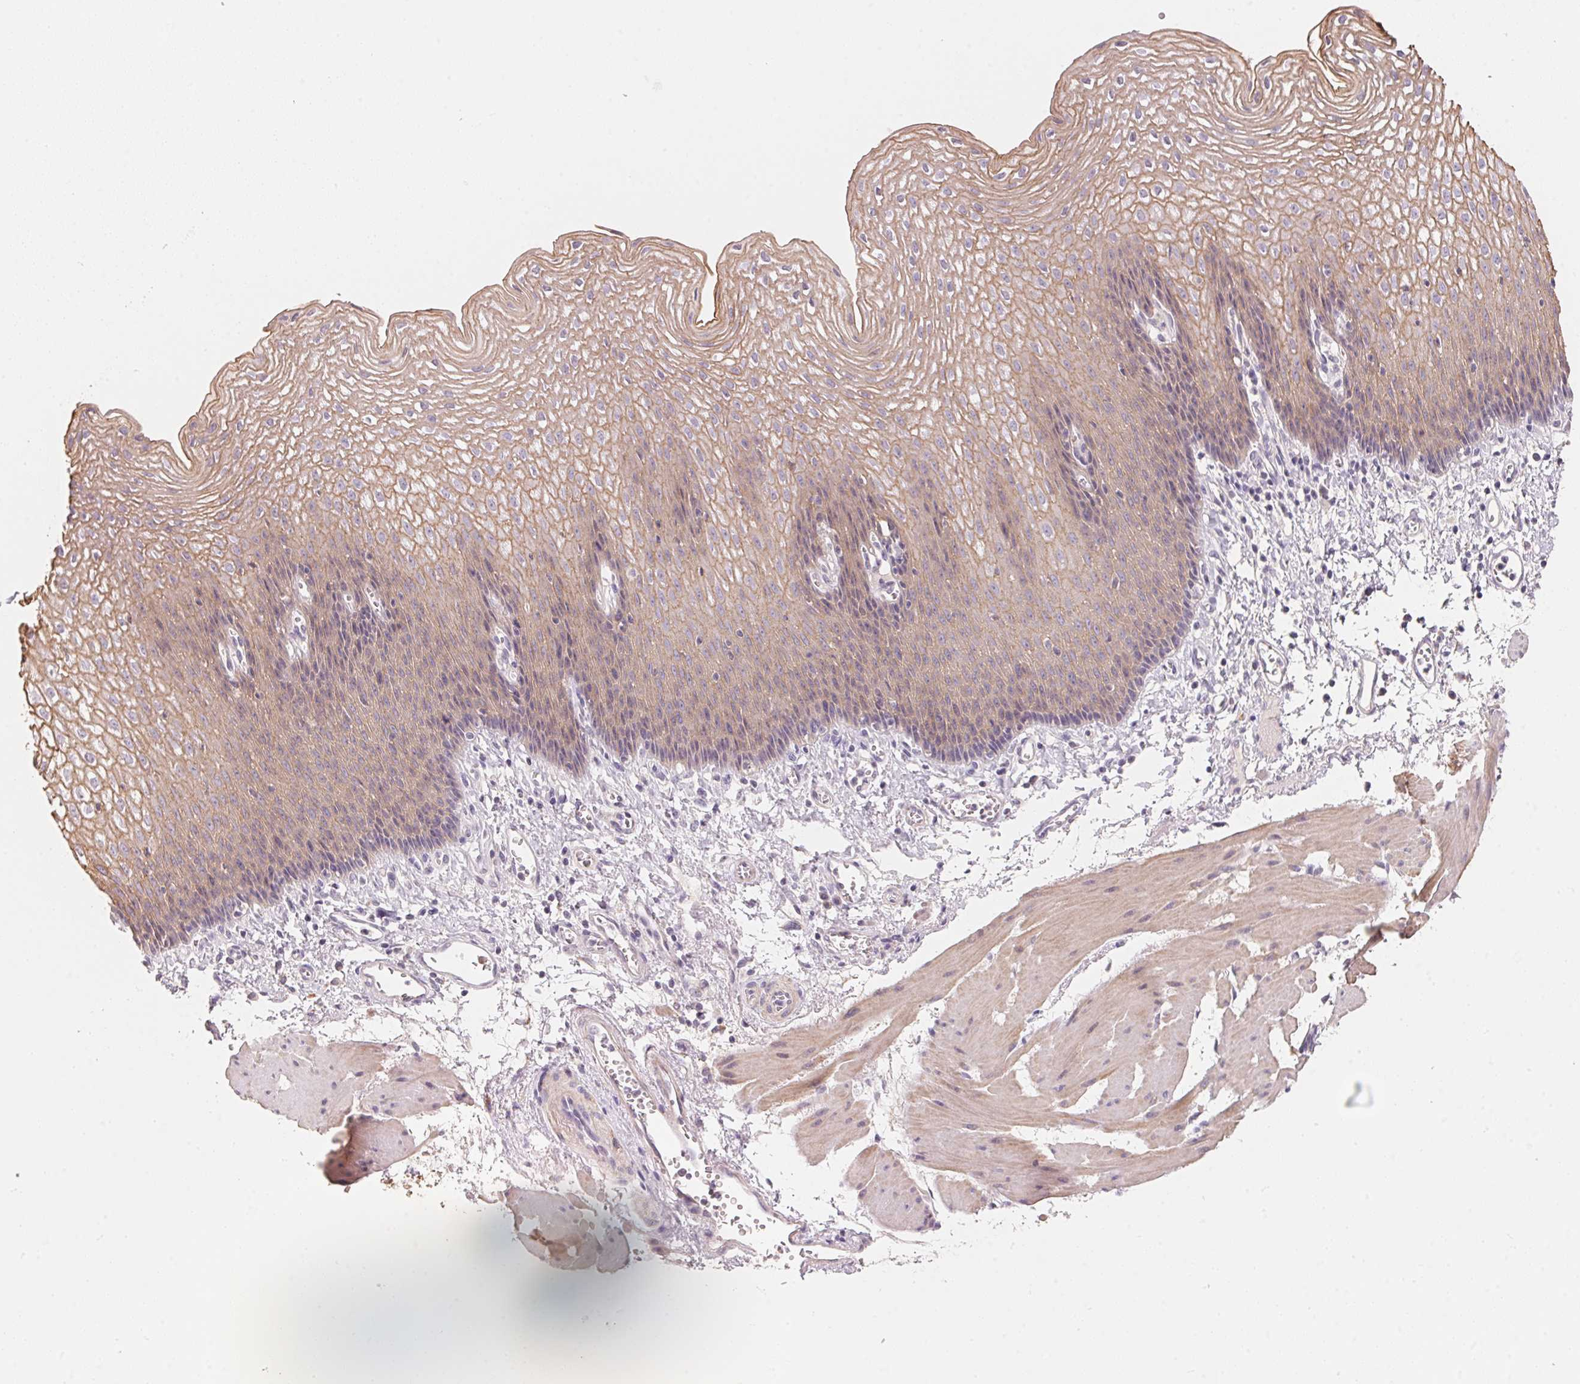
{"staining": {"intensity": "moderate", "quantity": "25%-75%", "location": "cytoplasmic/membranous"}, "tissue": "esophagus", "cell_type": "Squamous epithelial cells", "image_type": "normal", "snomed": [{"axis": "morphology", "description": "Normal tissue, NOS"}, {"axis": "topography", "description": "Esophagus"}], "caption": "Esophagus stained with DAB IHC displays medium levels of moderate cytoplasmic/membranous expression in approximately 25%-75% of squamous epithelial cells.", "gene": "TP53AIP1", "patient": {"sex": "female", "age": 64}}